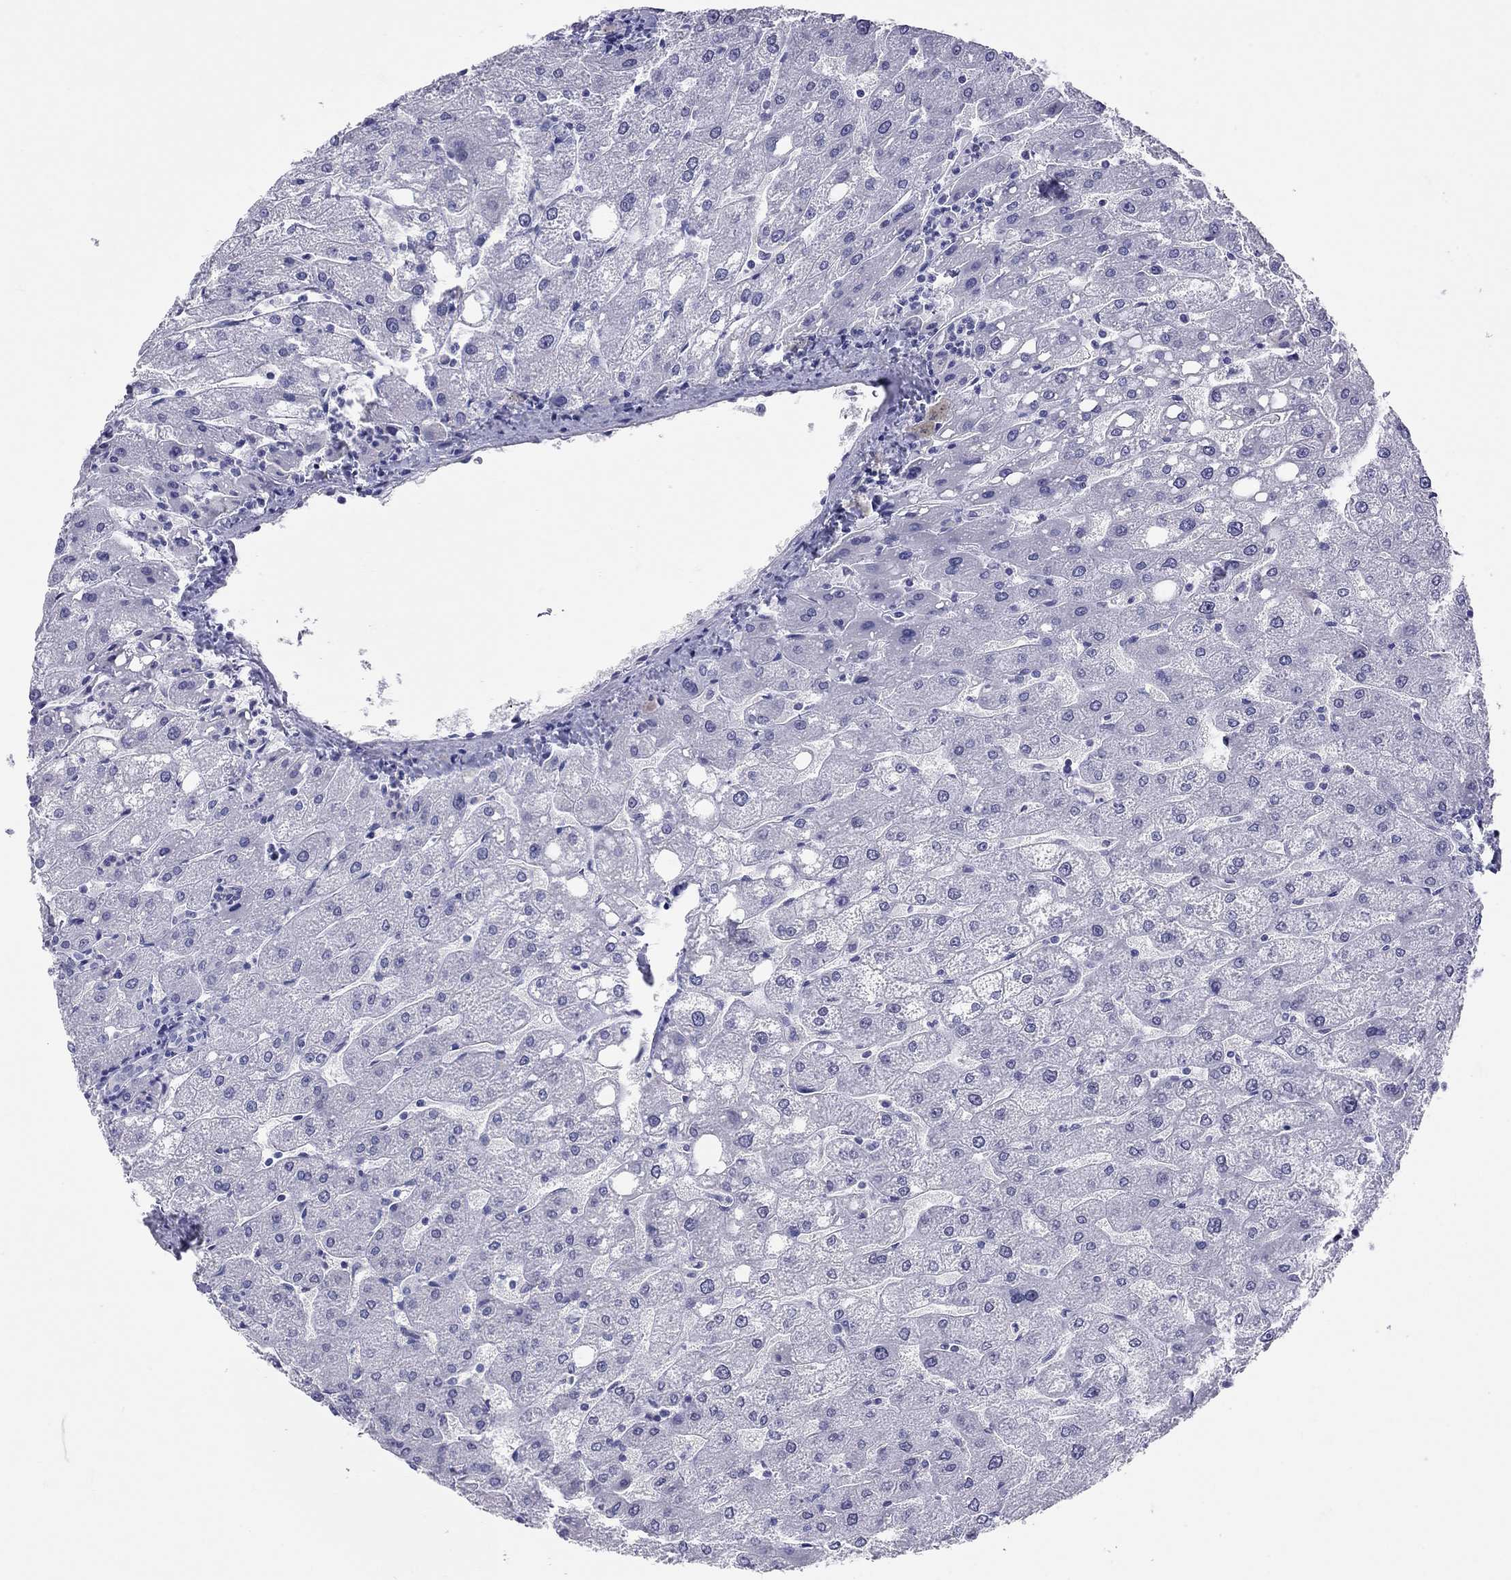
{"staining": {"intensity": "negative", "quantity": "none", "location": "none"}, "tissue": "liver", "cell_type": "Cholangiocytes", "image_type": "normal", "snomed": [{"axis": "morphology", "description": "Normal tissue, NOS"}, {"axis": "topography", "description": "Liver"}], "caption": "Immunohistochemistry (IHC) histopathology image of normal human liver stained for a protein (brown), which displays no positivity in cholangiocytes.", "gene": "LYAR", "patient": {"sex": "male", "age": 67}}